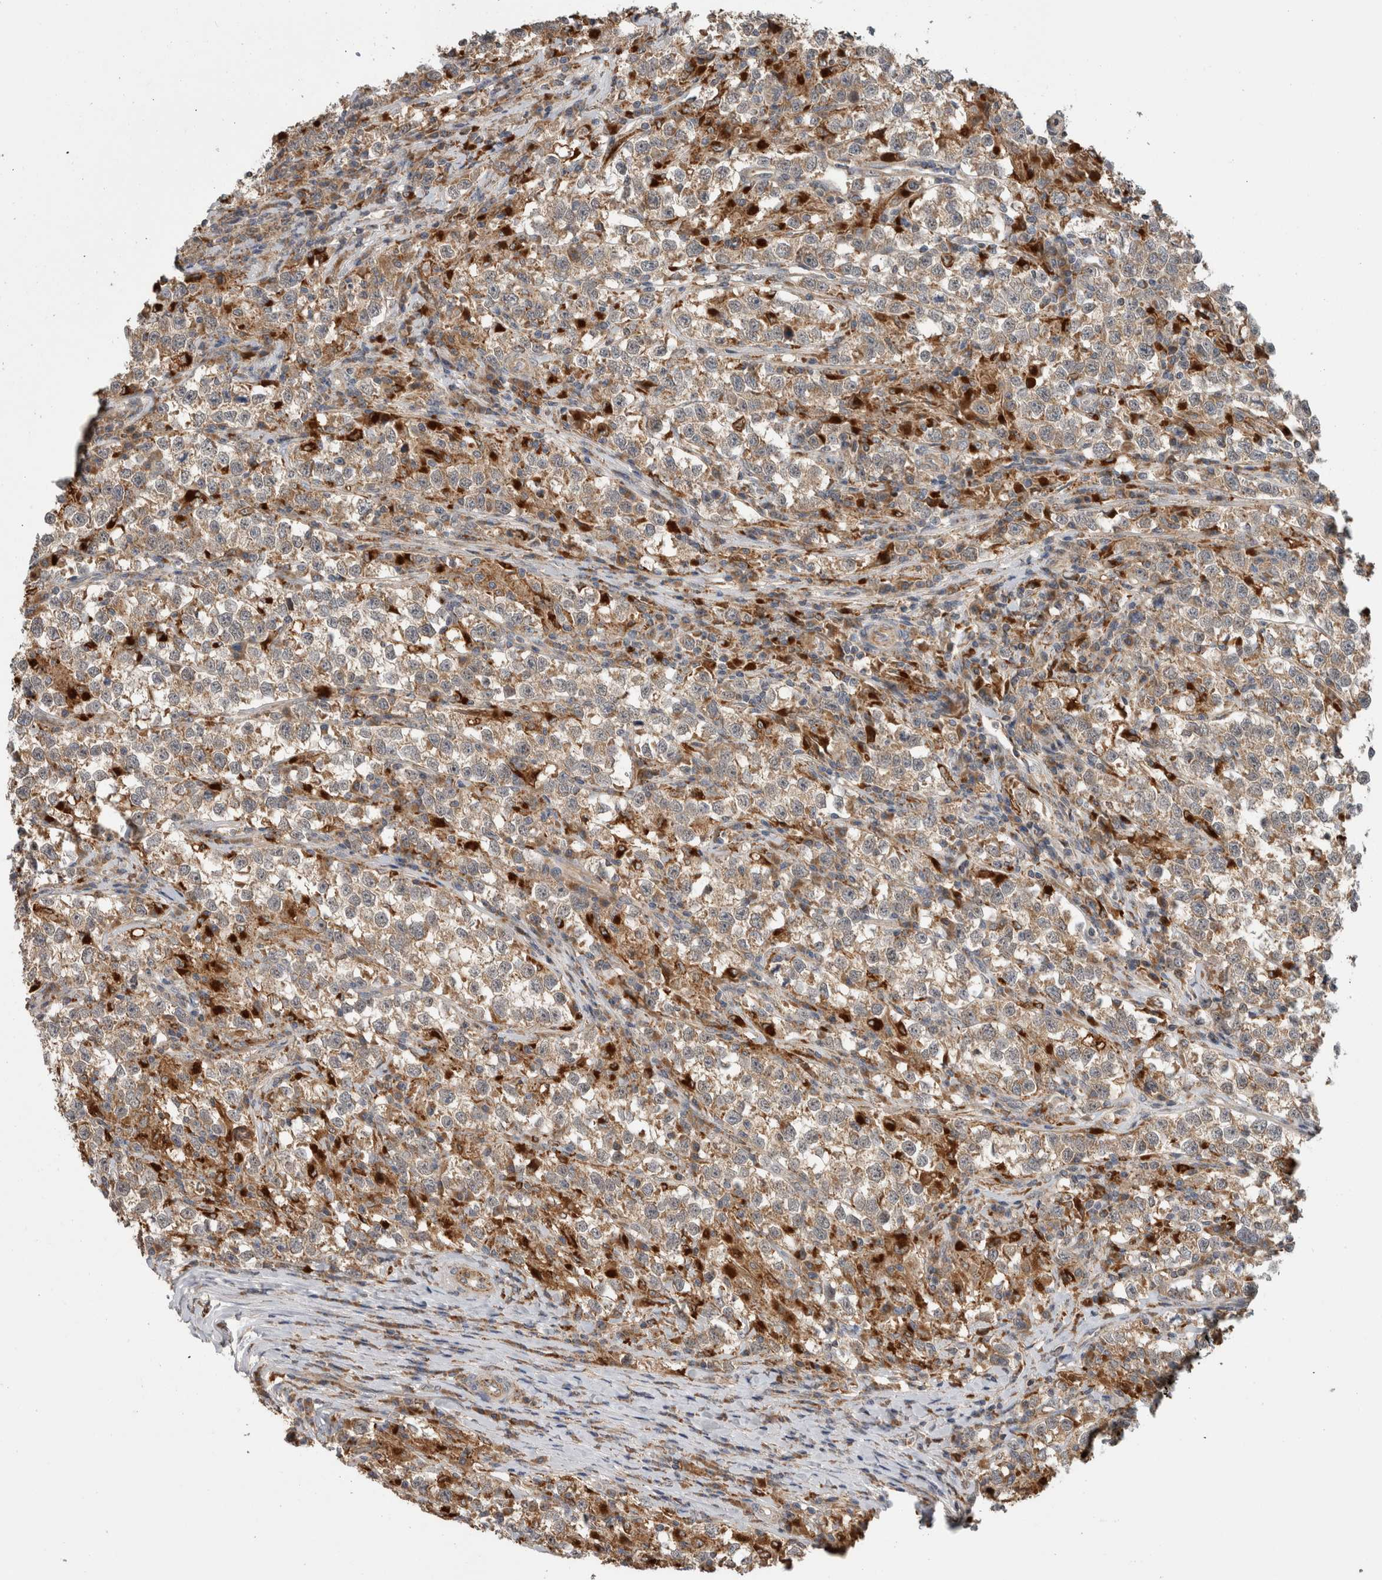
{"staining": {"intensity": "weak", "quantity": ">75%", "location": "cytoplasmic/membranous"}, "tissue": "testis cancer", "cell_type": "Tumor cells", "image_type": "cancer", "snomed": [{"axis": "morphology", "description": "Normal tissue, NOS"}, {"axis": "morphology", "description": "Seminoma, NOS"}, {"axis": "topography", "description": "Testis"}], "caption": "Testis cancer (seminoma) stained with IHC displays weak cytoplasmic/membranous staining in approximately >75% of tumor cells.", "gene": "ADGRL3", "patient": {"sex": "male", "age": 43}}